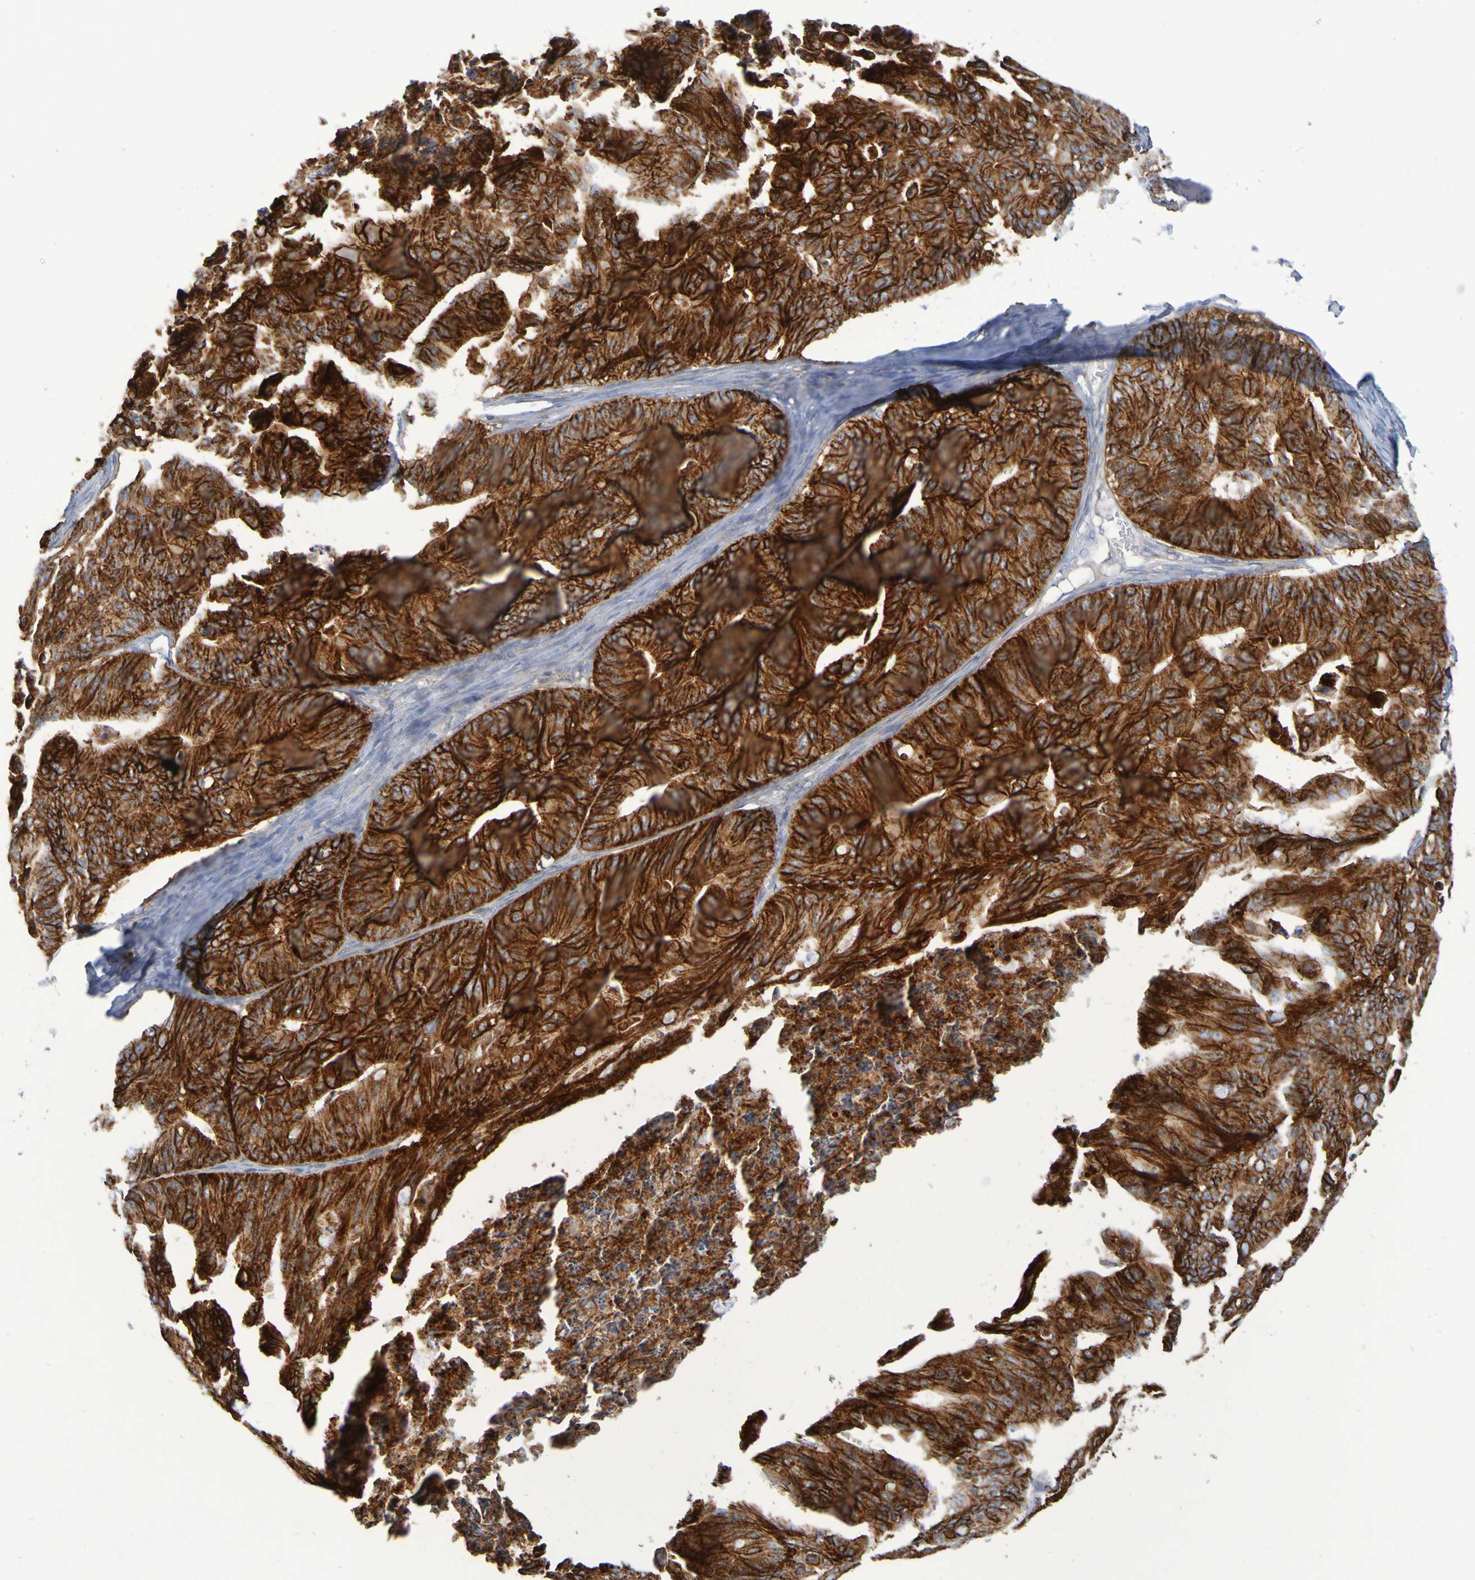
{"staining": {"intensity": "strong", "quantity": ">75%", "location": "cytoplasmic/membranous"}, "tissue": "ovarian cancer", "cell_type": "Tumor cells", "image_type": "cancer", "snomed": [{"axis": "morphology", "description": "Cystadenocarcinoma, mucinous, NOS"}, {"axis": "topography", "description": "Ovary"}], "caption": "Strong cytoplasmic/membranous protein expression is identified in approximately >75% of tumor cells in mucinous cystadenocarcinoma (ovarian).", "gene": "CLDN18", "patient": {"sex": "female", "age": 37}}